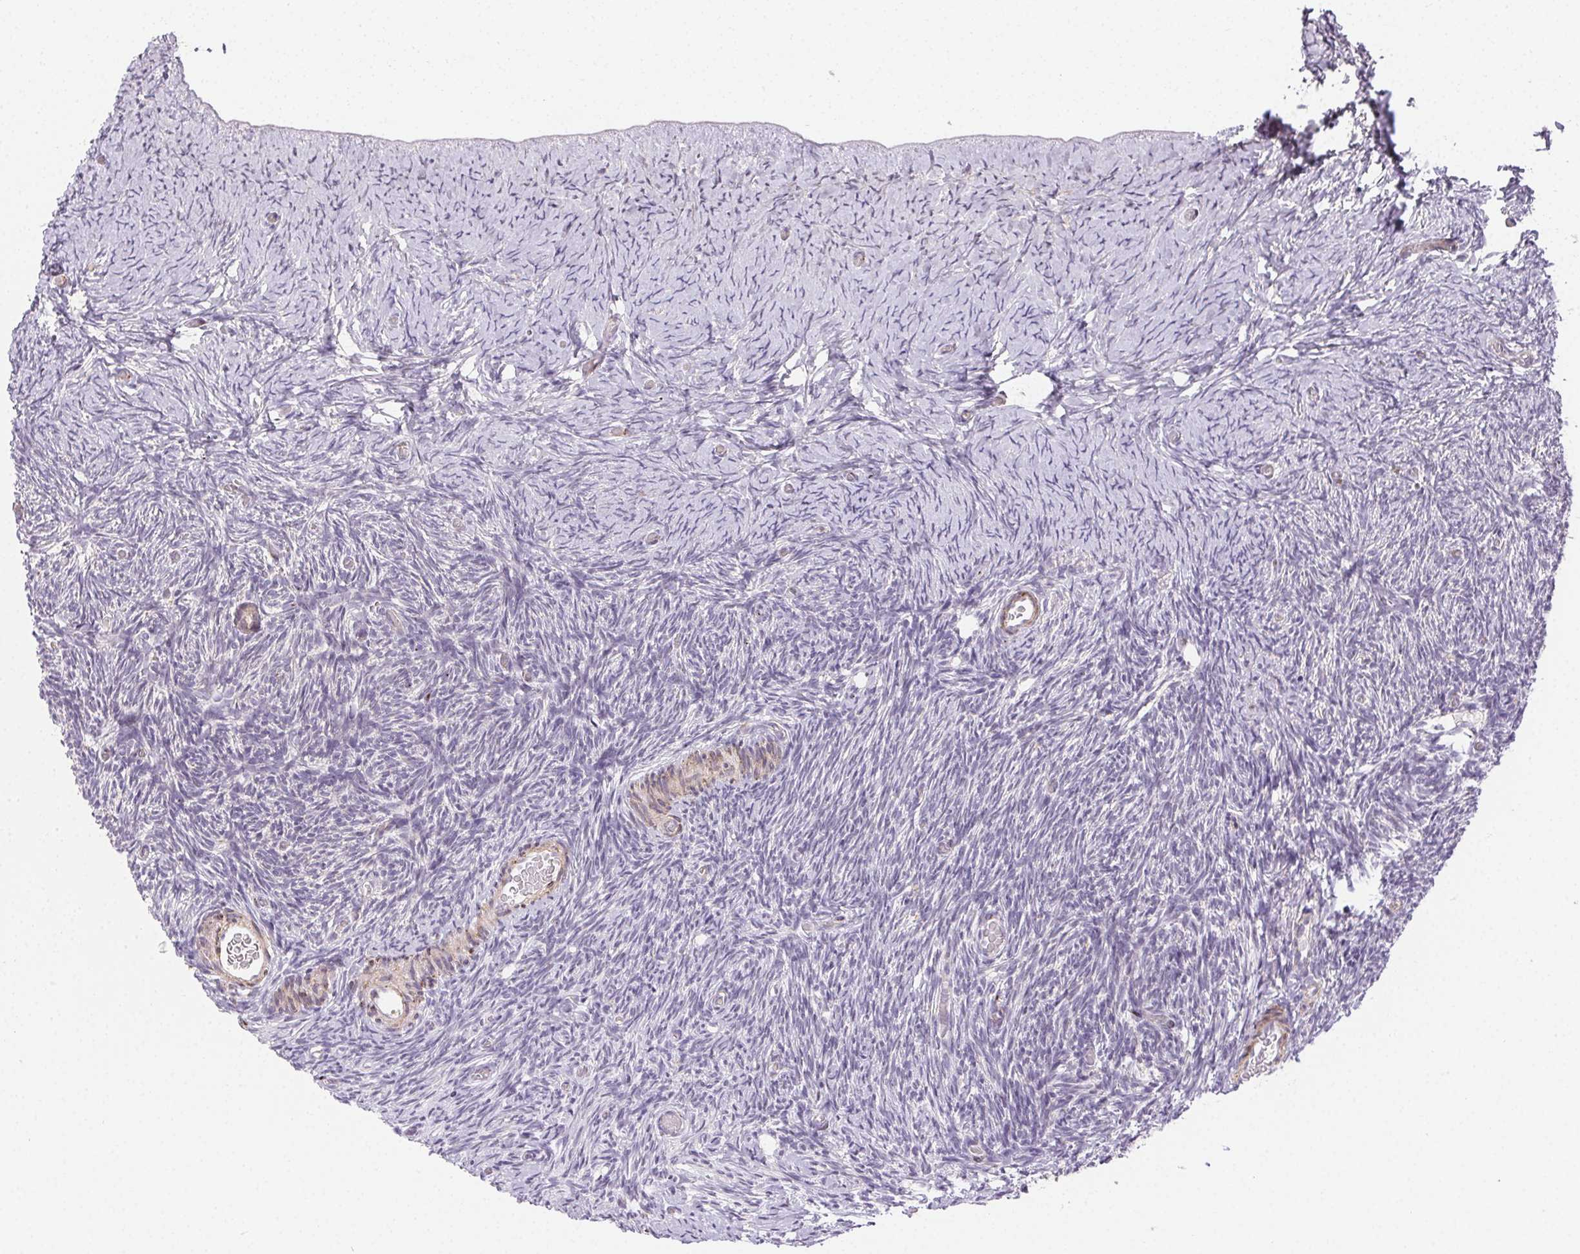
{"staining": {"intensity": "negative", "quantity": "none", "location": "none"}, "tissue": "ovary", "cell_type": "Follicle cells", "image_type": "normal", "snomed": [{"axis": "morphology", "description": "Normal tissue, NOS"}, {"axis": "topography", "description": "Ovary"}], "caption": "This is an immunohistochemistry (IHC) micrograph of unremarkable human ovary. There is no staining in follicle cells.", "gene": "RPGRIP1", "patient": {"sex": "female", "age": 39}}